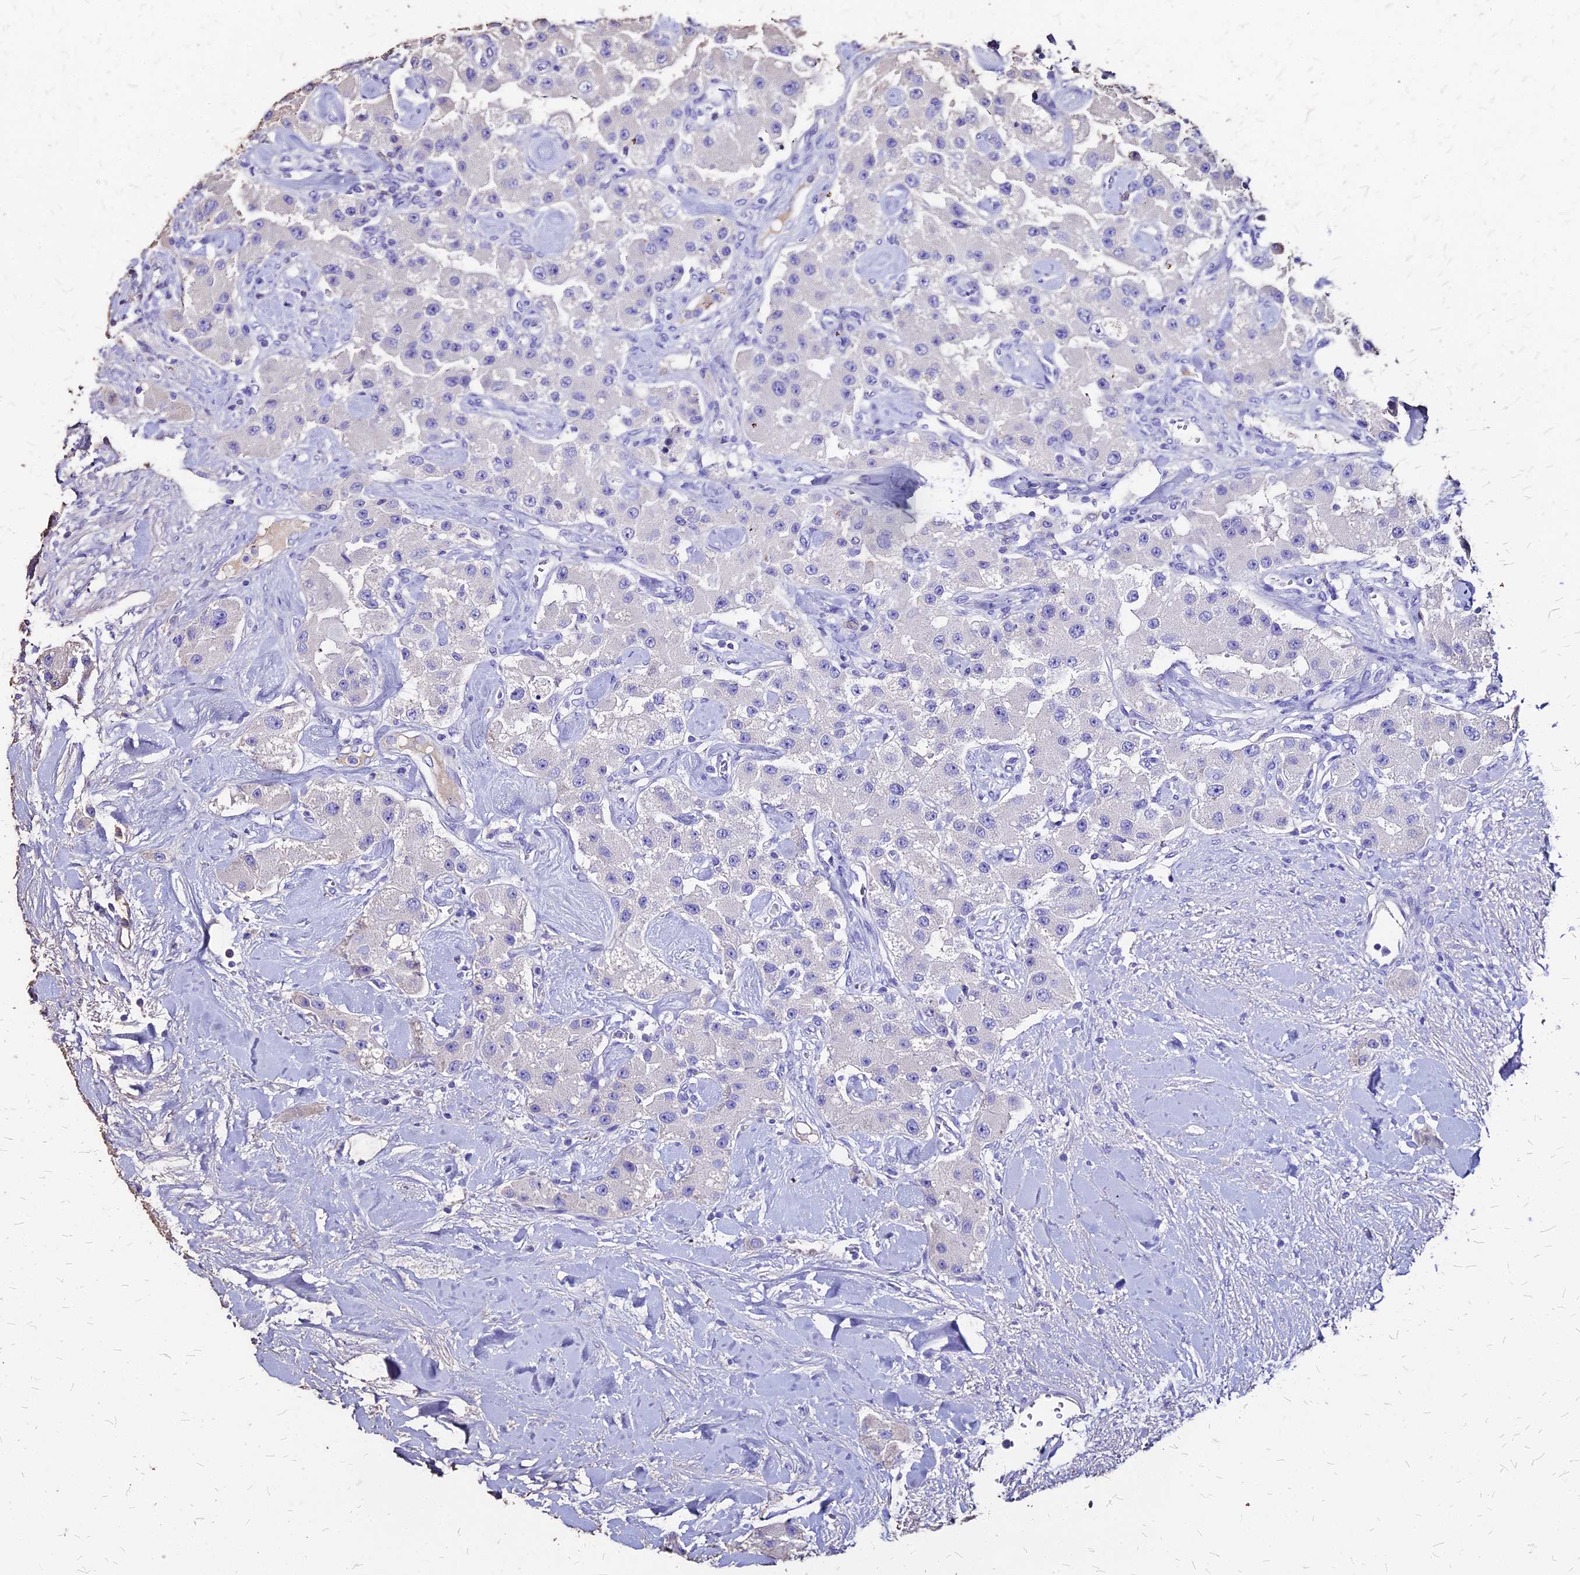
{"staining": {"intensity": "negative", "quantity": "none", "location": "none"}, "tissue": "carcinoid", "cell_type": "Tumor cells", "image_type": "cancer", "snomed": [{"axis": "morphology", "description": "Carcinoid, malignant, NOS"}, {"axis": "topography", "description": "Pancreas"}], "caption": "Protein analysis of carcinoid exhibits no significant positivity in tumor cells.", "gene": "NME5", "patient": {"sex": "male", "age": 41}}